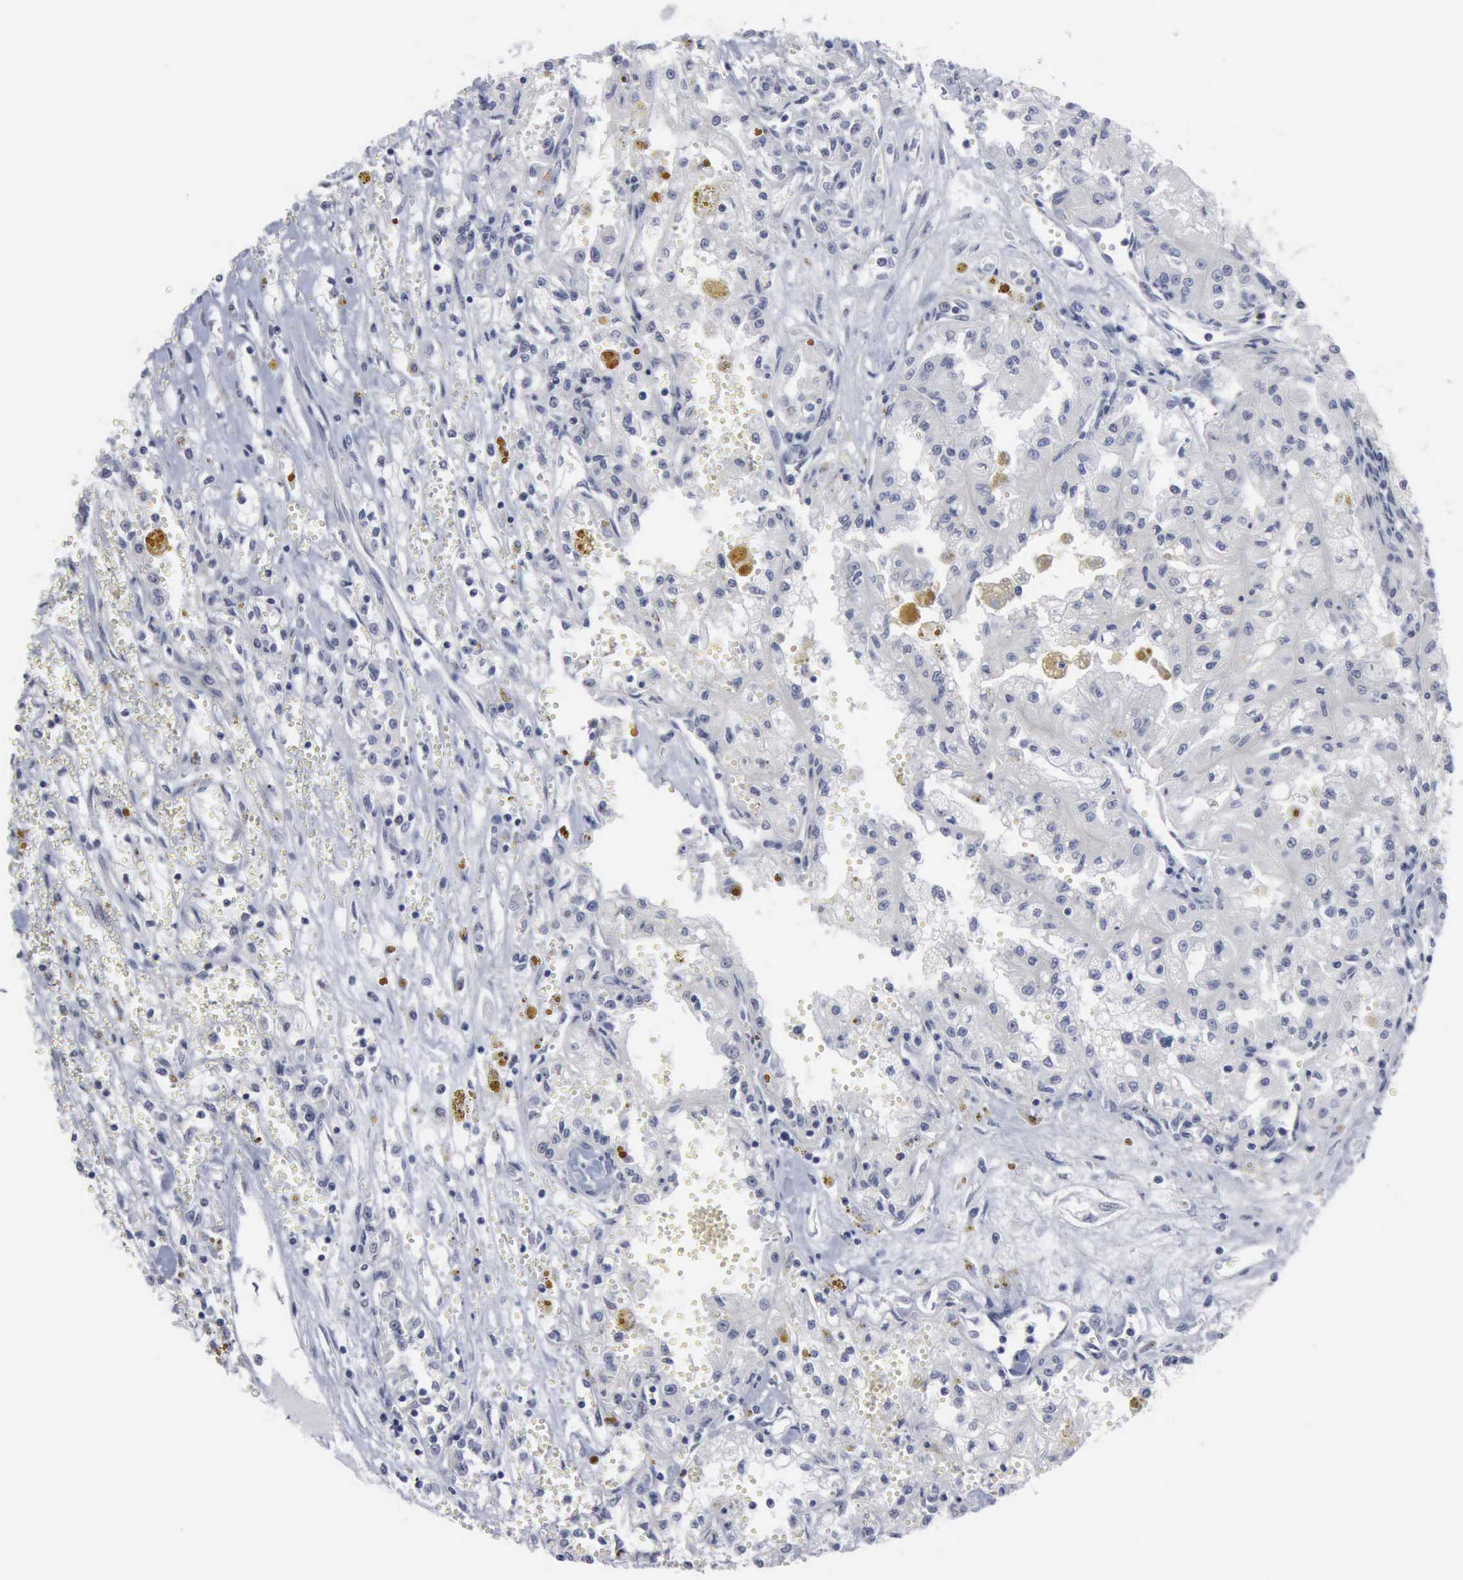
{"staining": {"intensity": "negative", "quantity": "none", "location": "none"}, "tissue": "renal cancer", "cell_type": "Tumor cells", "image_type": "cancer", "snomed": [{"axis": "morphology", "description": "Adenocarcinoma, NOS"}, {"axis": "topography", "description": "Kidney"}], "caption": "Immunohistochemical staining of adenocarcinoma (renal) demonstrates no significant positivity in tumor cells.", "gene": "MCM5", "patient": {"sex": "male", "age": 78}}